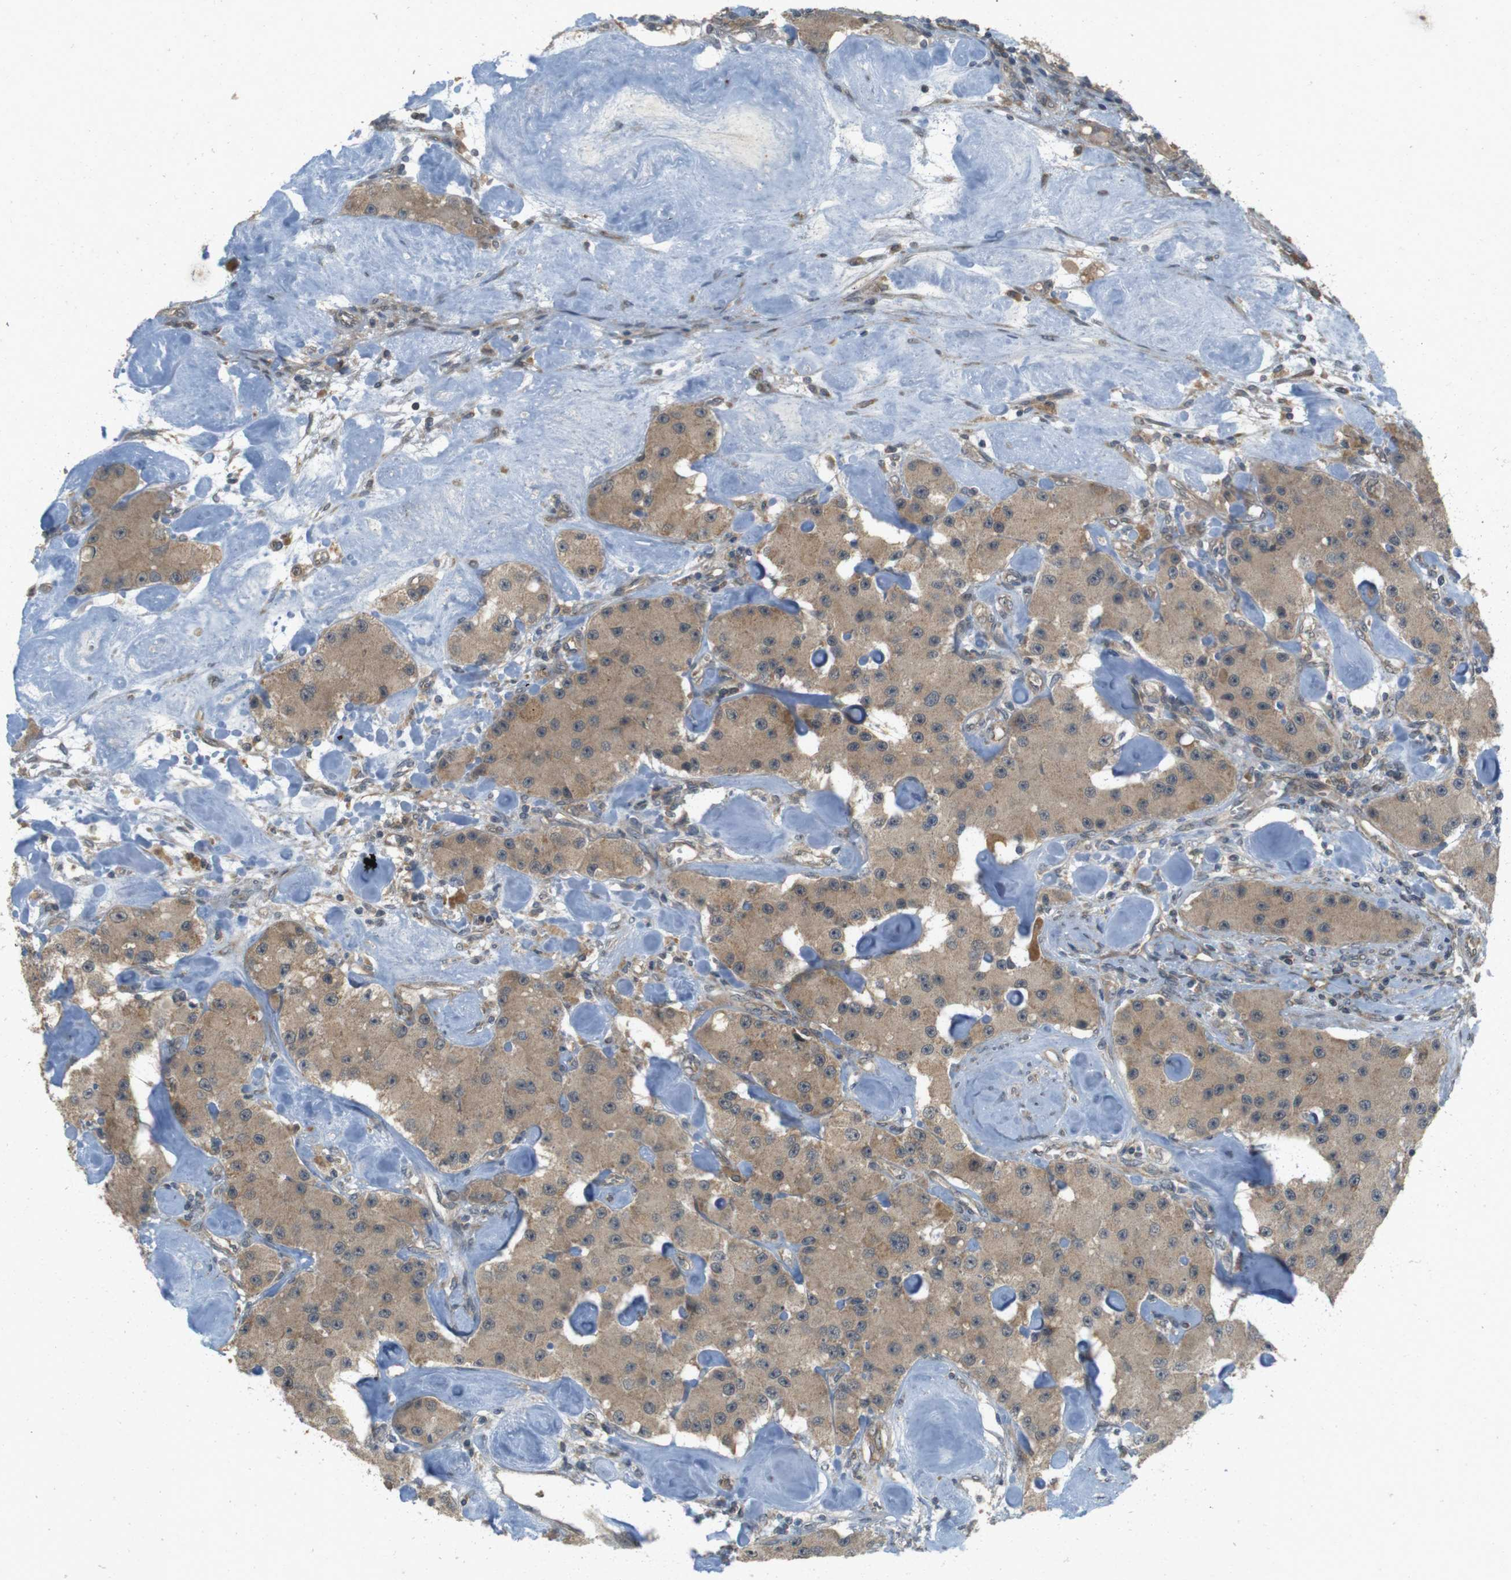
{"staining": {"intensity": "moderate", "quantity": ">75%", "location": "cytoplasmic/membranous"}, "tissue": "carcinoid", "cell_type": "Tumor cells", "image_type": "cancer", "snomed": [{"axis": "morphology", "description": "Carcinoid, malignant, NOS"}, {"axis": "topography", "description": "Pancreas"}], "caption": "This histopathology image reveals immunohistochemistry staining of human carcinoid (malignant), with medium moderate cytoplasmic/membranous expression in approximately >75% of tumor cells.", "gene": "RNF130", "patient": {"sex": "male", "age": 41}}